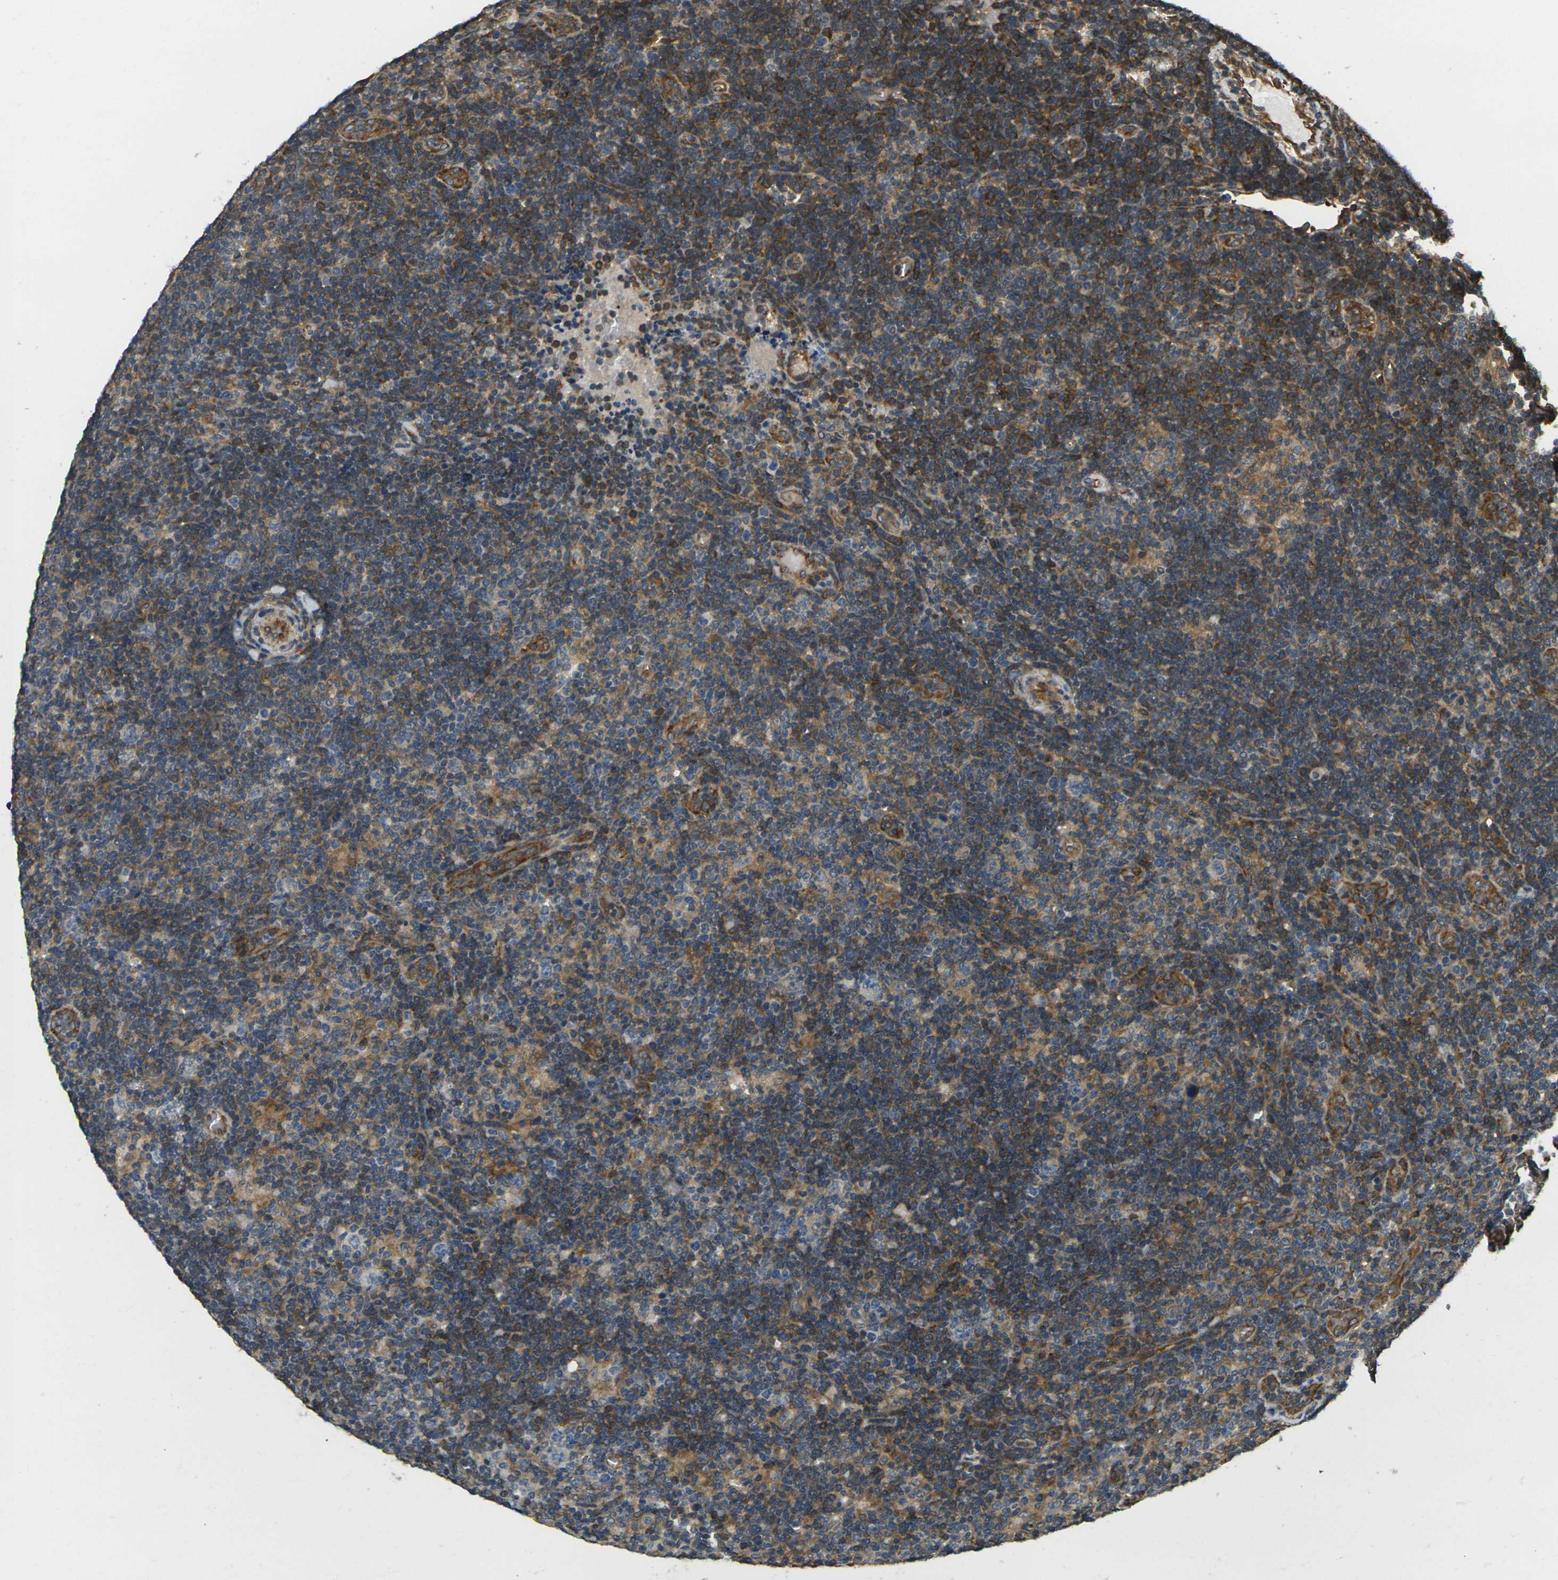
{"staining": {"intensity": "weak", "quantity": "<25%", "location": "cytoplasmic/membranous"}, "tissue": "lymphoma", "cell_type": "Tumor cells", "image_type": "cancer", "snomed": [{"axis": "morphology", "description": "Hodgkin's disease, NOS"}, {"axis": "topography", "description": "Lymph node"}], "caption": "This is a micrograph of immunohistochemistry (IHC) staining of lymphoma, which shows no expression in tumor cells.", "gene": "CAST", "patient": {"sex": "female", "age": 57}}